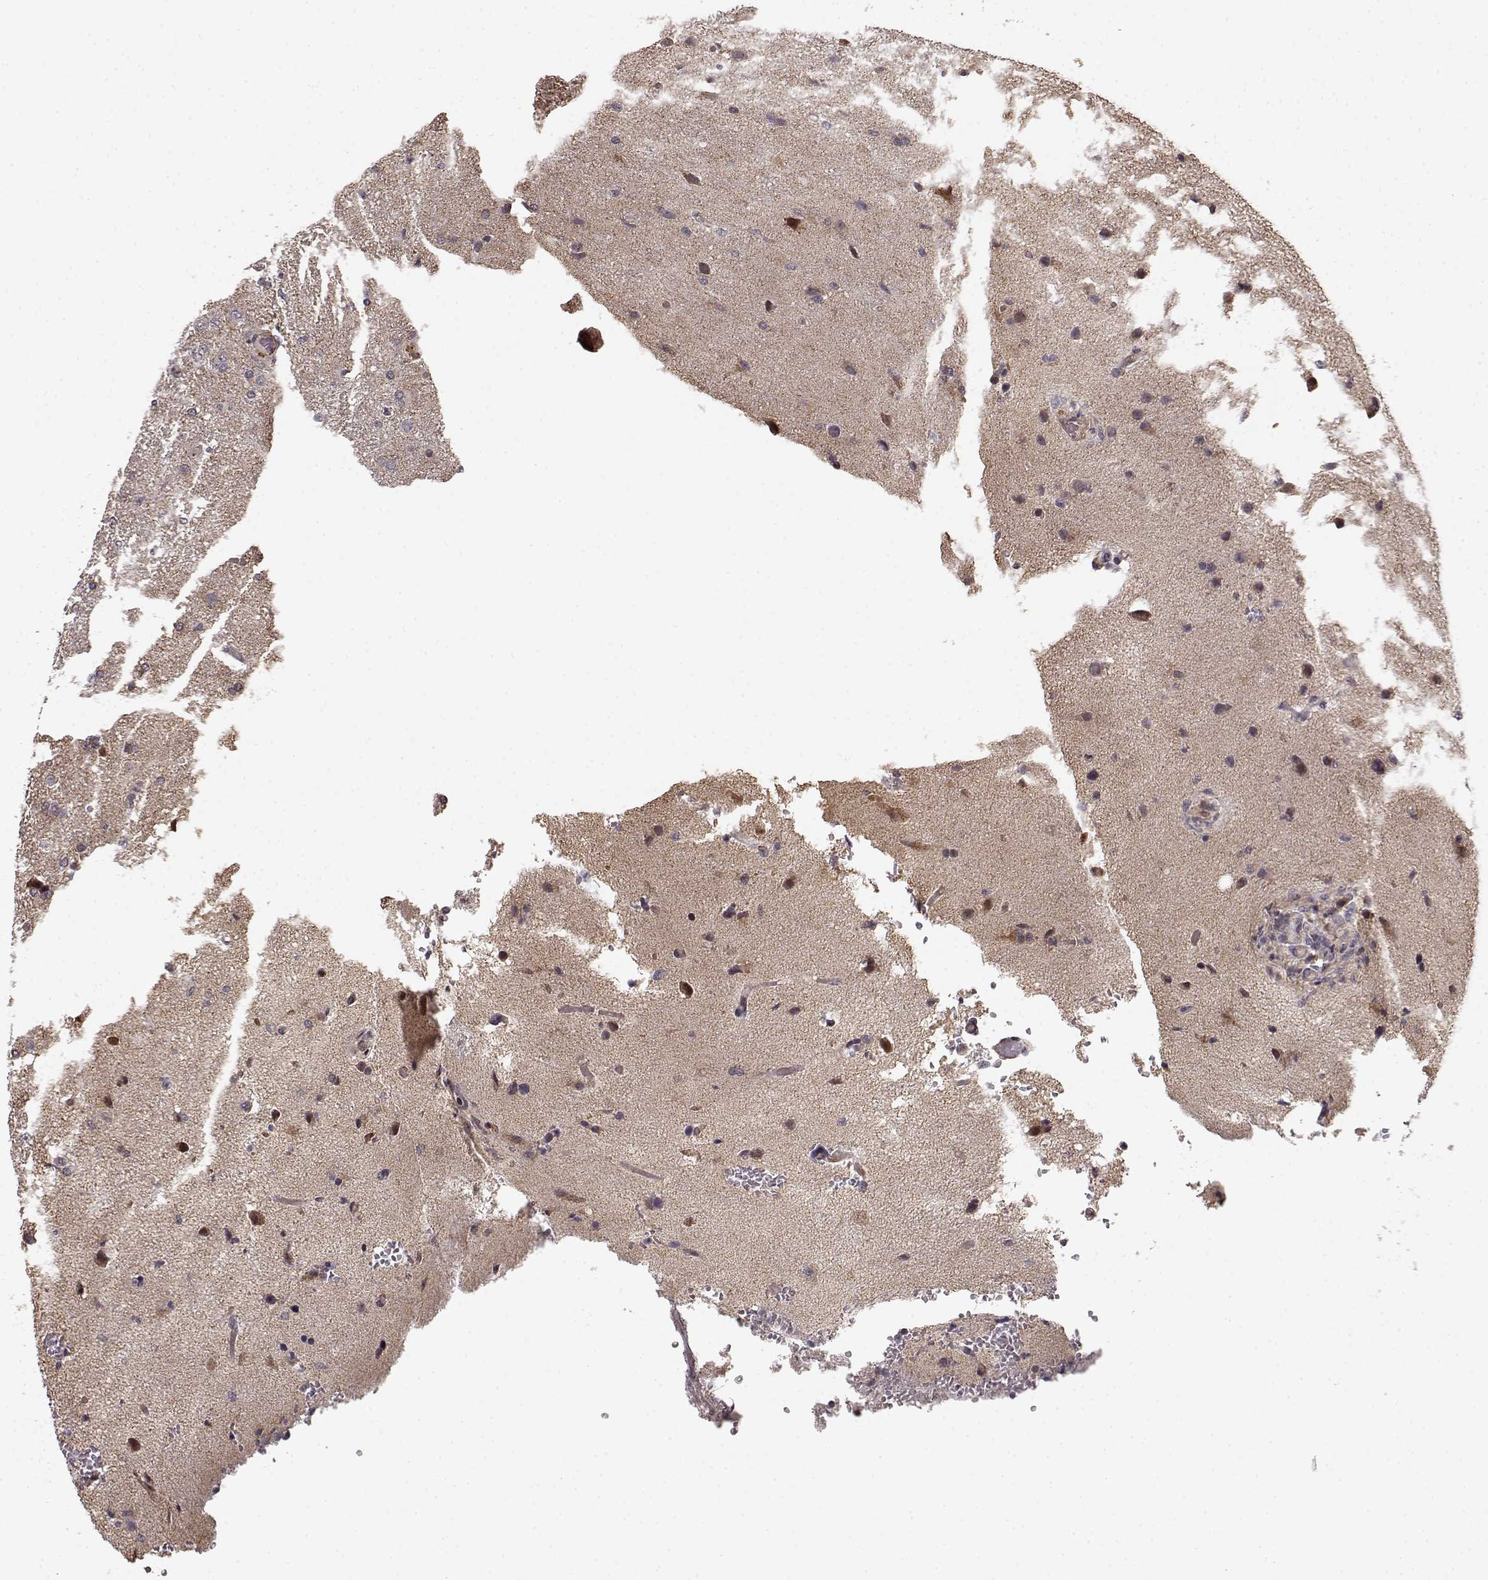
{"staining": {"intensity": "negative", "quantity": "none", "location": "none"}, "tissue": "glioma", "cell_type": "Tumor cells", "image_type": "cancer", "snomed": [{"axis": "morphology", "description": "Glioma, malignant, High grade"}, {"axis": "topography", "description": "Brain"}], "caption": "Tumor cells are negative for brown protein staining in high-grade glioma (malignant). (DAB (3,3'-diaminobenzidine) immunohistochemistry visualized using brightfield microscopy, high magnification).", "gene": "BACH2", "patient": {"sex": "male", "age": 68}}